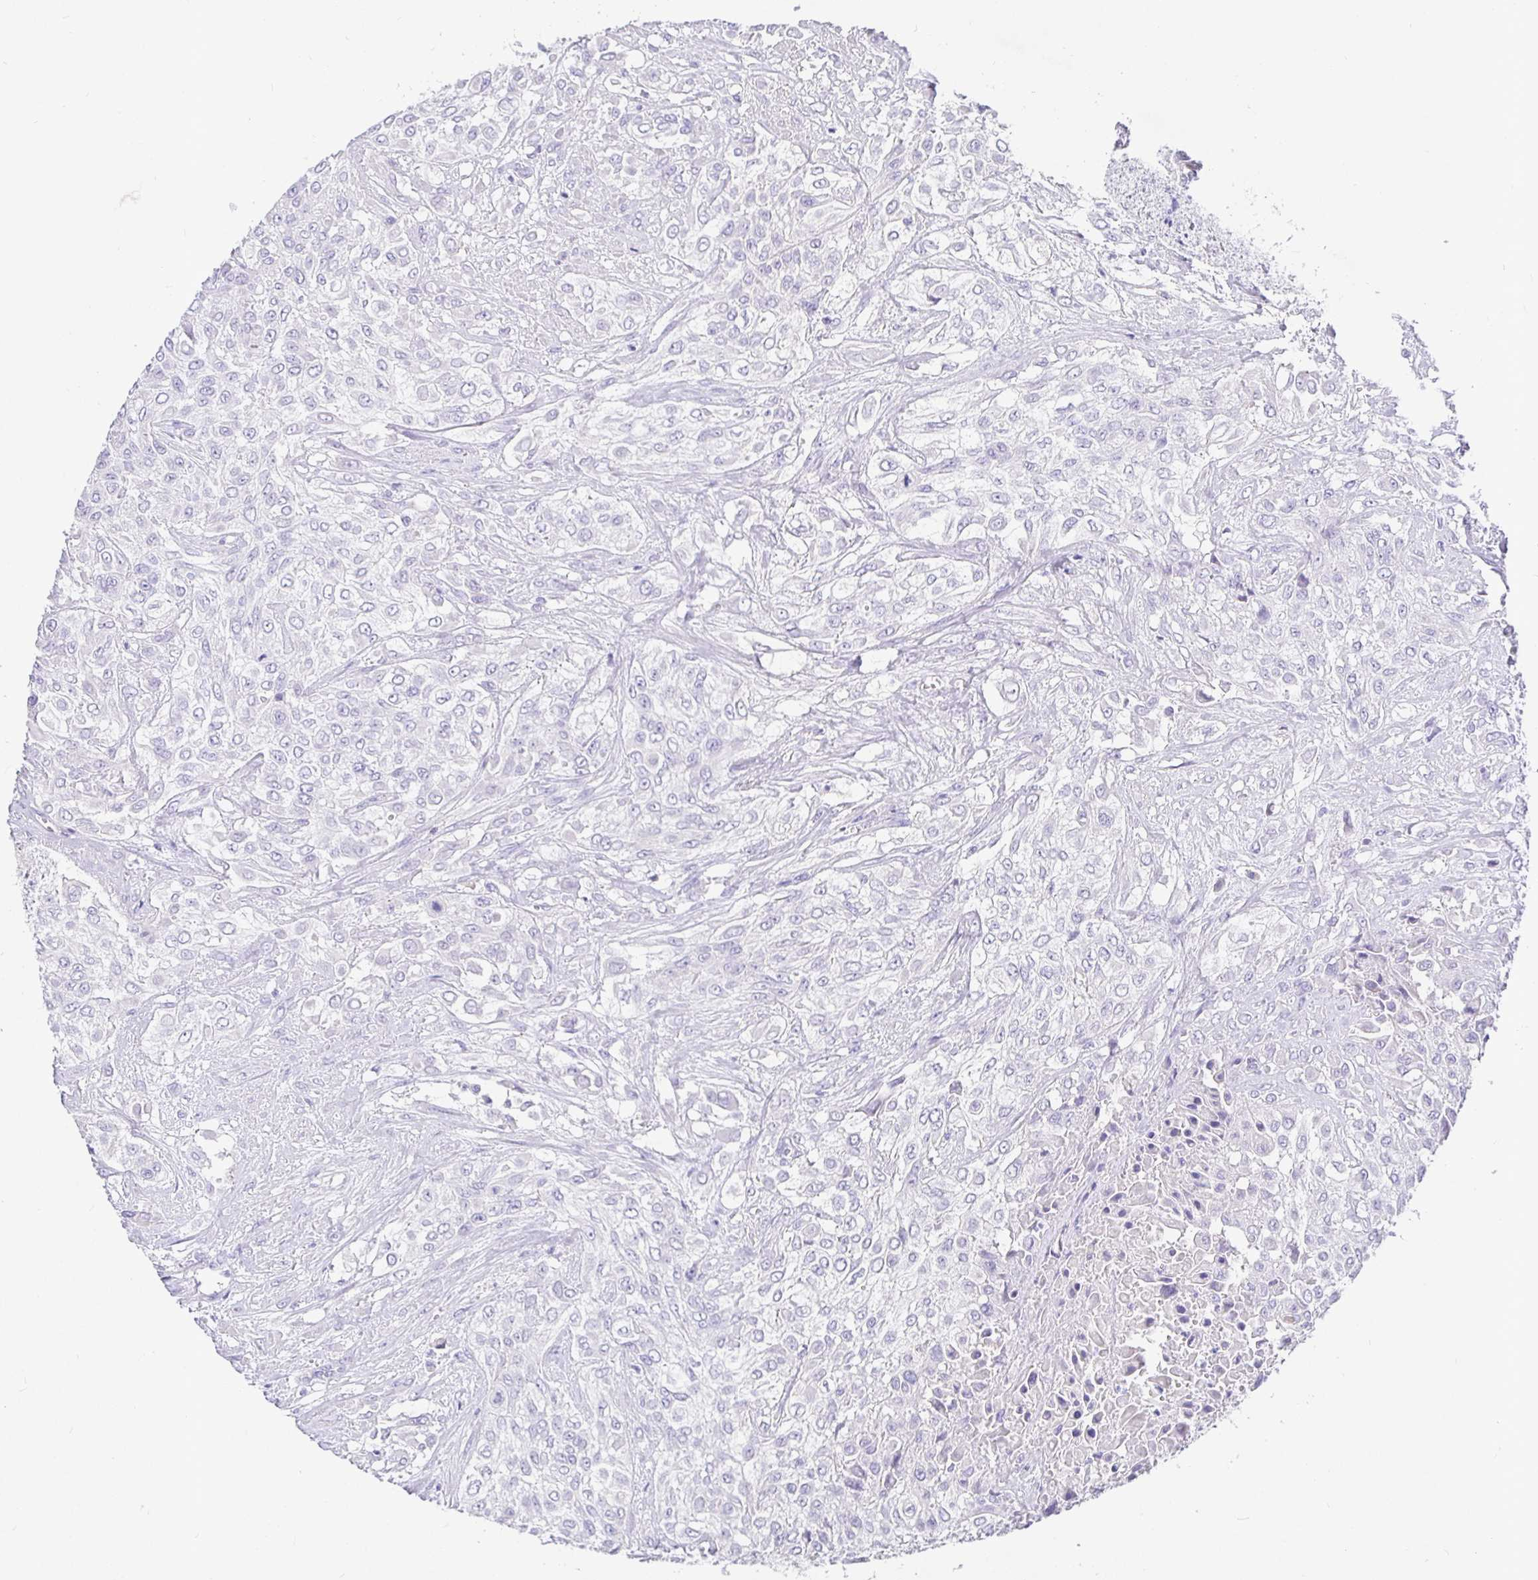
{"staining": {"intensity": "negative", "quantity": "none", "location": "none"}, "tissue": "urothelial cancer", "cell_type": "Tumor cells", "image_type": "cancer", "snomed": [{"axis": "morphology", "description": "Urothelial carcinoma, High grade"}, {"axis": "topography", "description": "Urinary bladder"}], "caption": "Human urothelial cancer stained for a protein using immunohistochemistry displays no positivity in tumor cells.", "gene": "TPTE", "patient": {"sex": "male", "age": 57}}